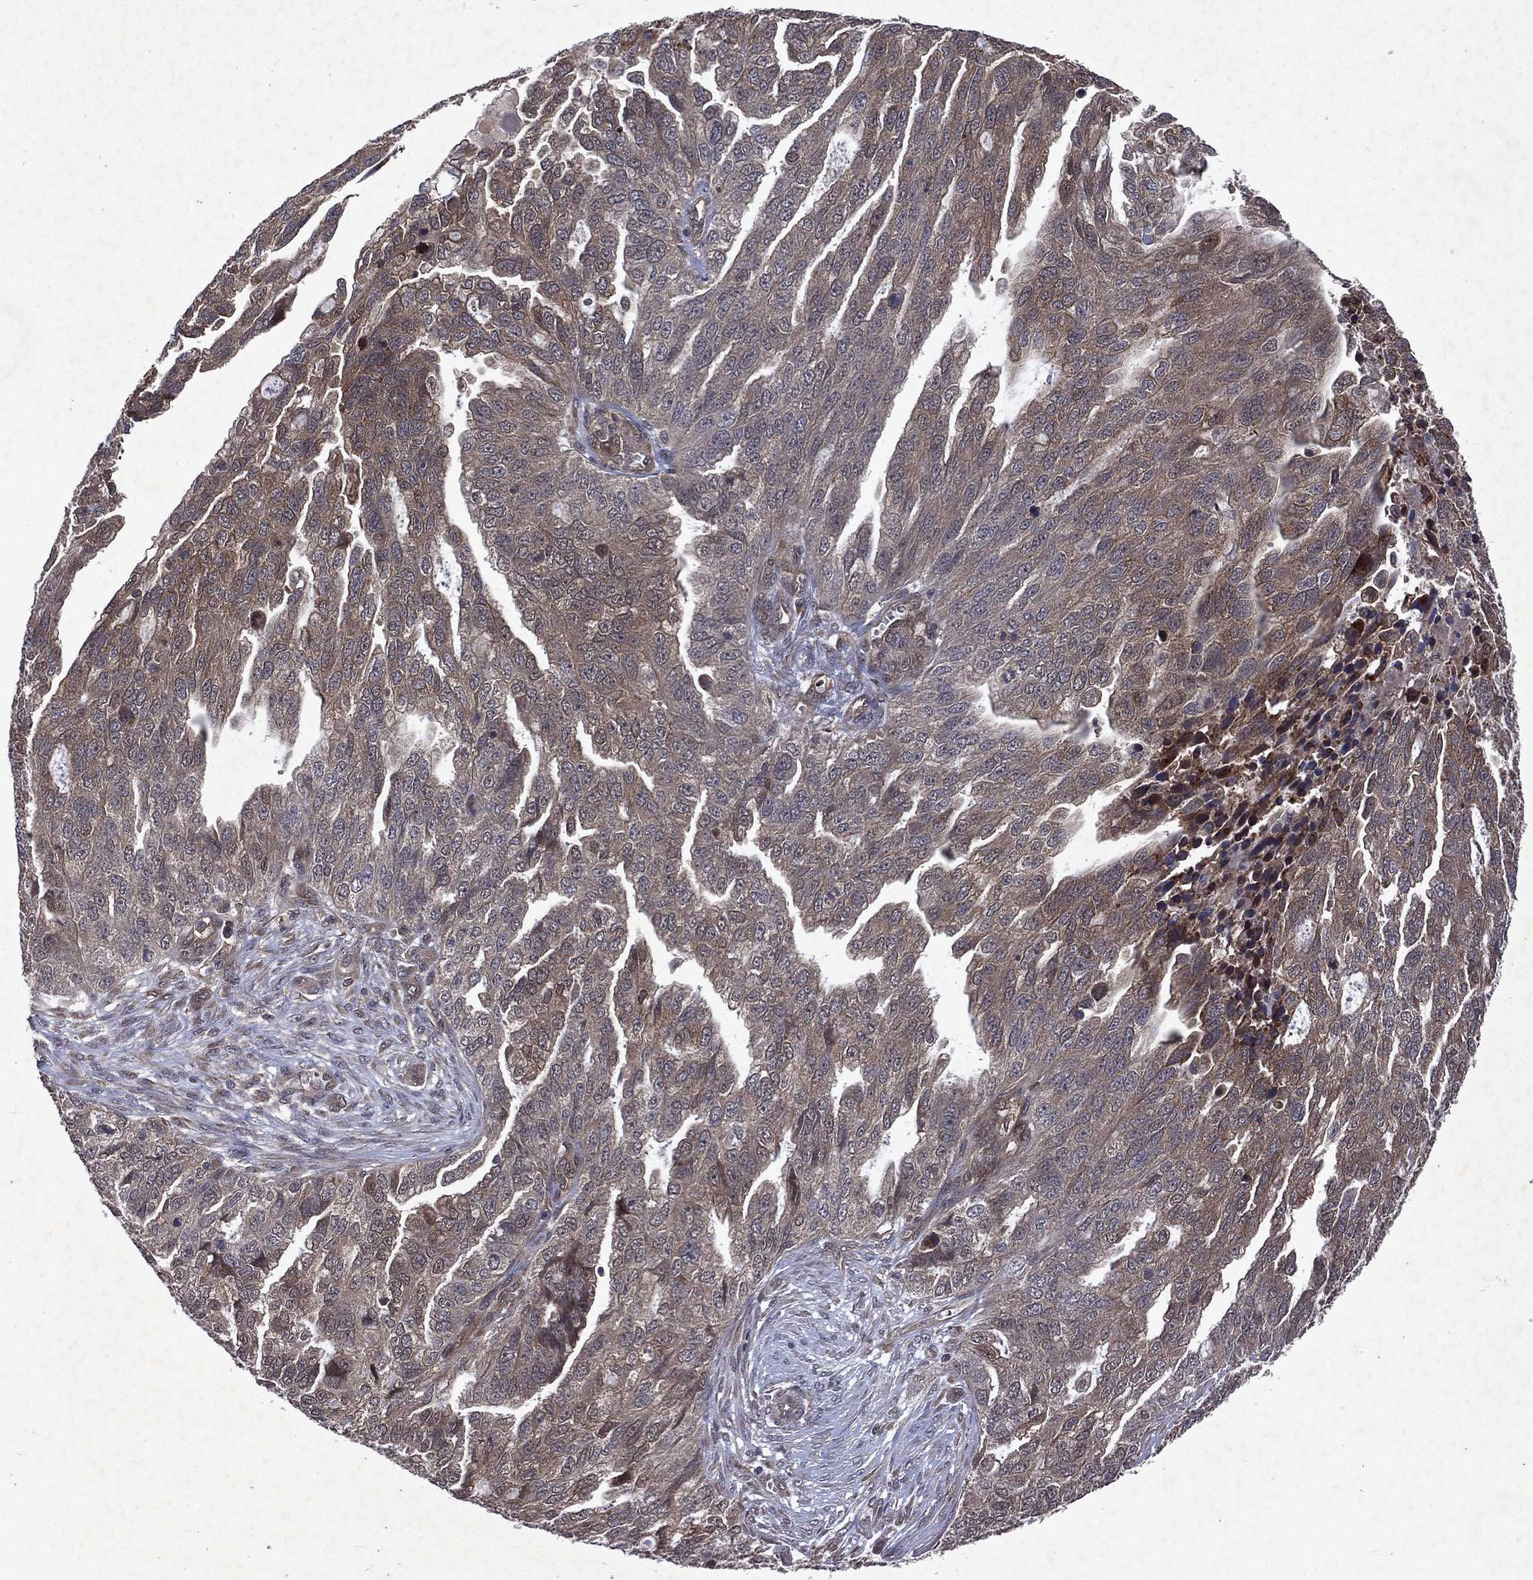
{"staining": {"intensity": "weak", "quantity": "<25%", "location": "cytoplasmic/membranous"}, "tissue": "ovarian cancer", "cell_type": "Tumor cells", "image_type": "cancer", "snomed": [{"axis": "morphology", "description": "Cystadenocarcinoma, serous, NOS"}, {"axis": "topography", "description": "Ovary"}], "caption": "This is an immunohistochemistry (IHC) photomicrograph of ovarian cancer. There is no expression in tumor cells.", "gene": "MTAP", "patient": {"sex": "female", "age": 51}}